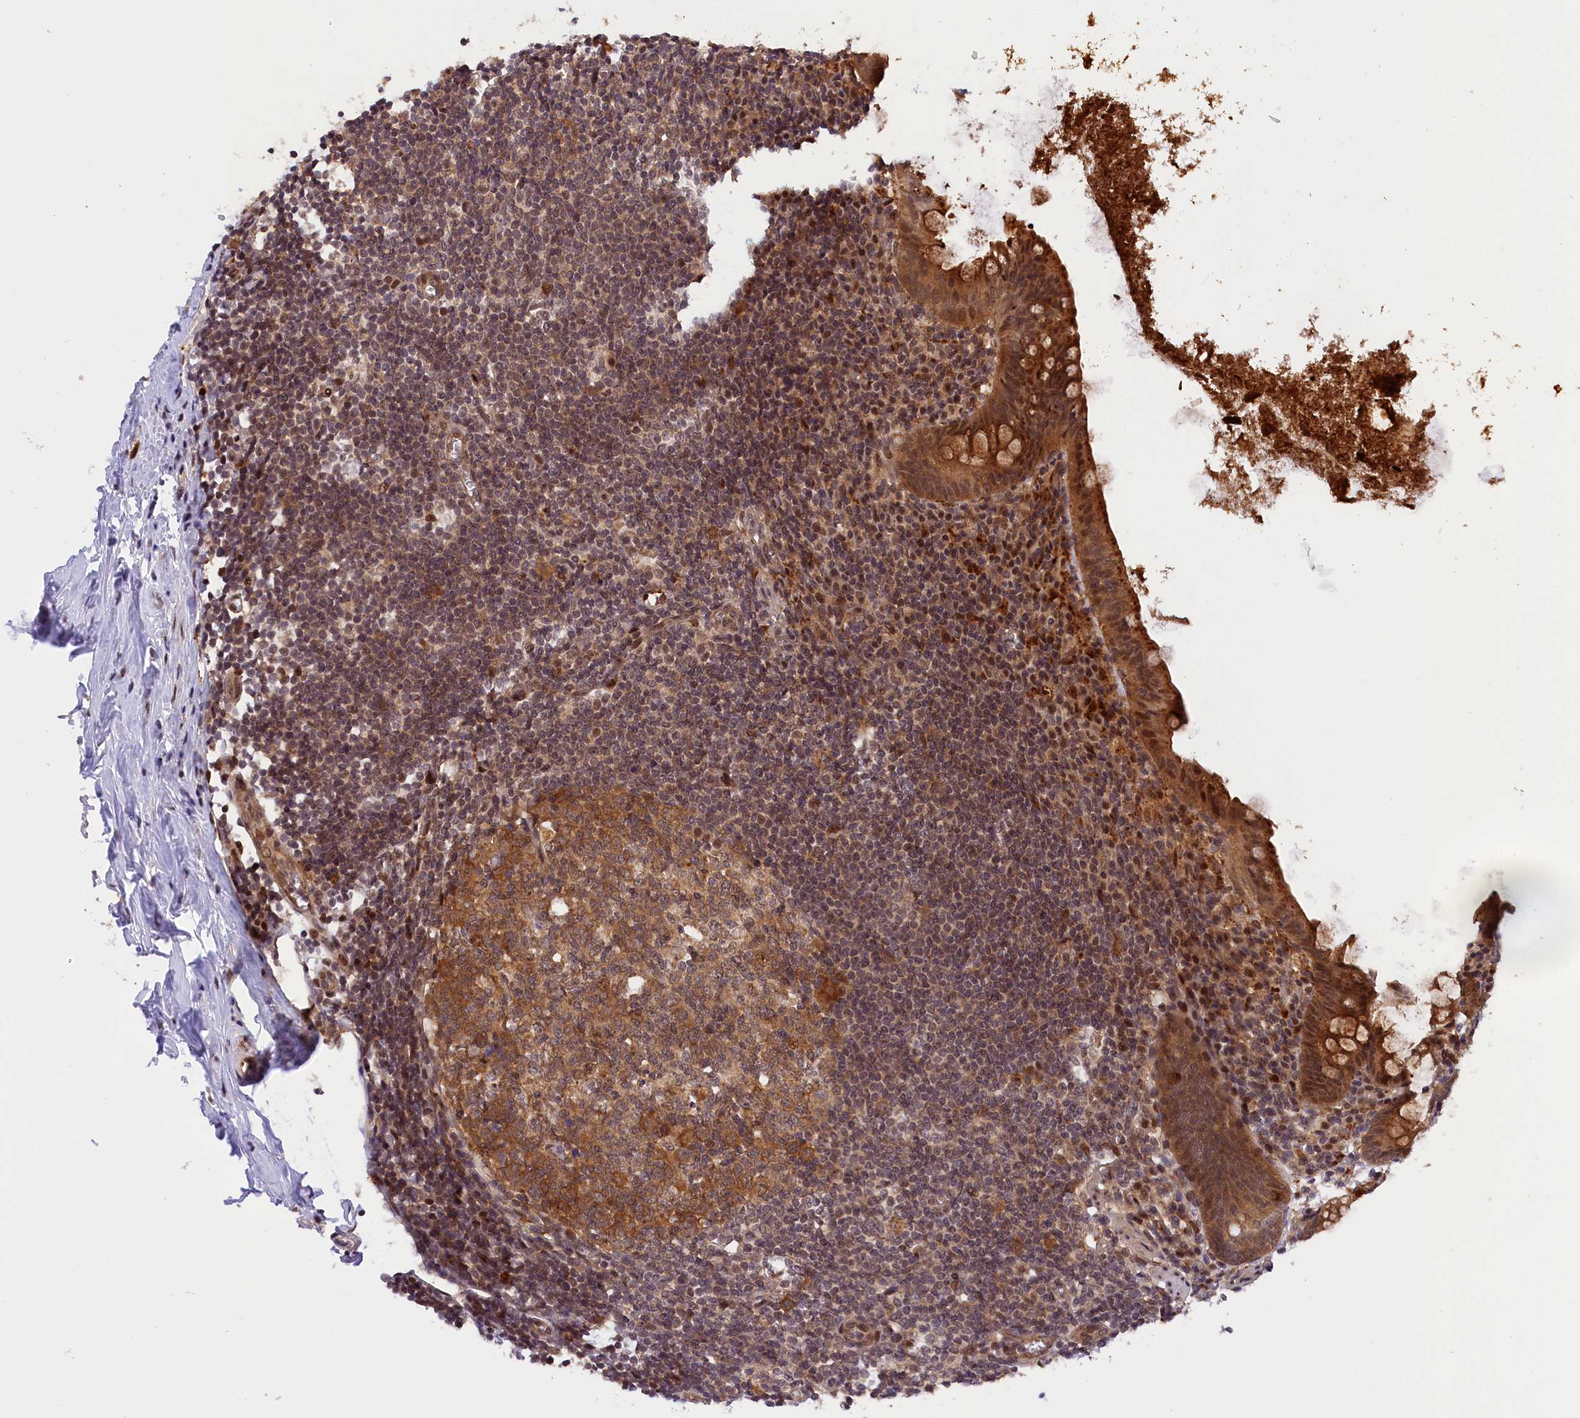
{"staining": {"intensity": "strong", "quantity": ">75%", "location": "cytoplasmic/membranous,nuclear"}, "tissue": "appendix", "cell_type": "Glandular cells", "image_type": "normal", "snomed": [{"axis": "morphology", "description": "Normal tissue, NOS"}, {"axis": "topography", "description": "Appendix"}], "caption": "Protein expression analysis of benign human appendix reveals strong cytoplasmic/membranous,nuclear staining in approximately >75% of glandular cells. (Brightfield microscopy of DAB IHC at high magnification).", "gene": "SAMD4A", "patient": {"sex": "female", "age": 51}}